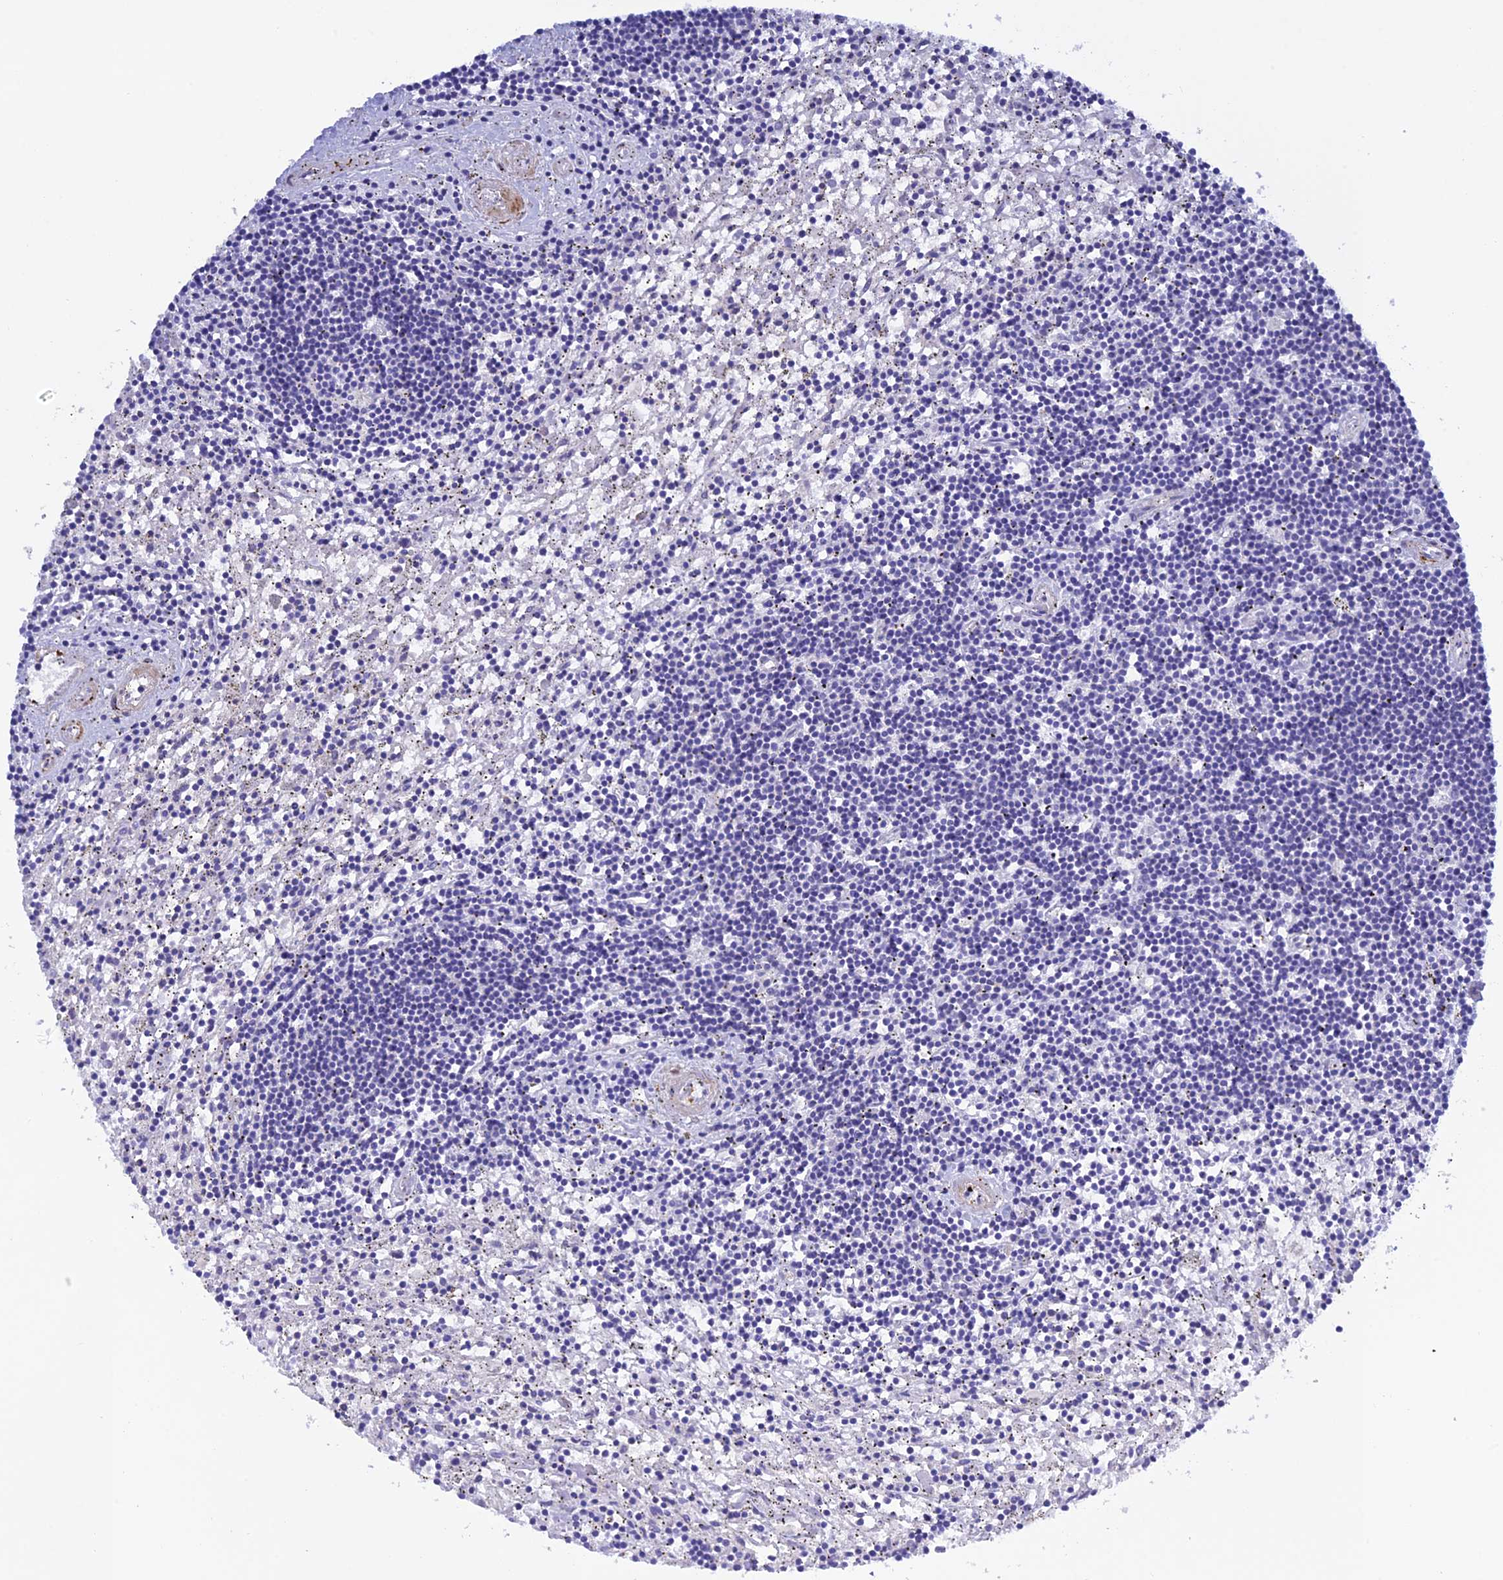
{"staining": {"intensity": "negative", "quantity": "none", "location": "none"}, "tissue": "lymphoma", "cell_type": "Tumor cells", "image_type": "cancer", "snomed": [{"axis": "morphology", "description": "Malignant lymphoma, non-Hodgkin's type, Low grade"}, {"axis": "topography", "description": "Spleen"}], "caption": "An immunohistochemistry photomicrograph of lymphoma is shown. There is no staining in tumor cells of lymphoma.", "gene": "ZDHHC16", "patient": {"sex": "male", "age": 76}}